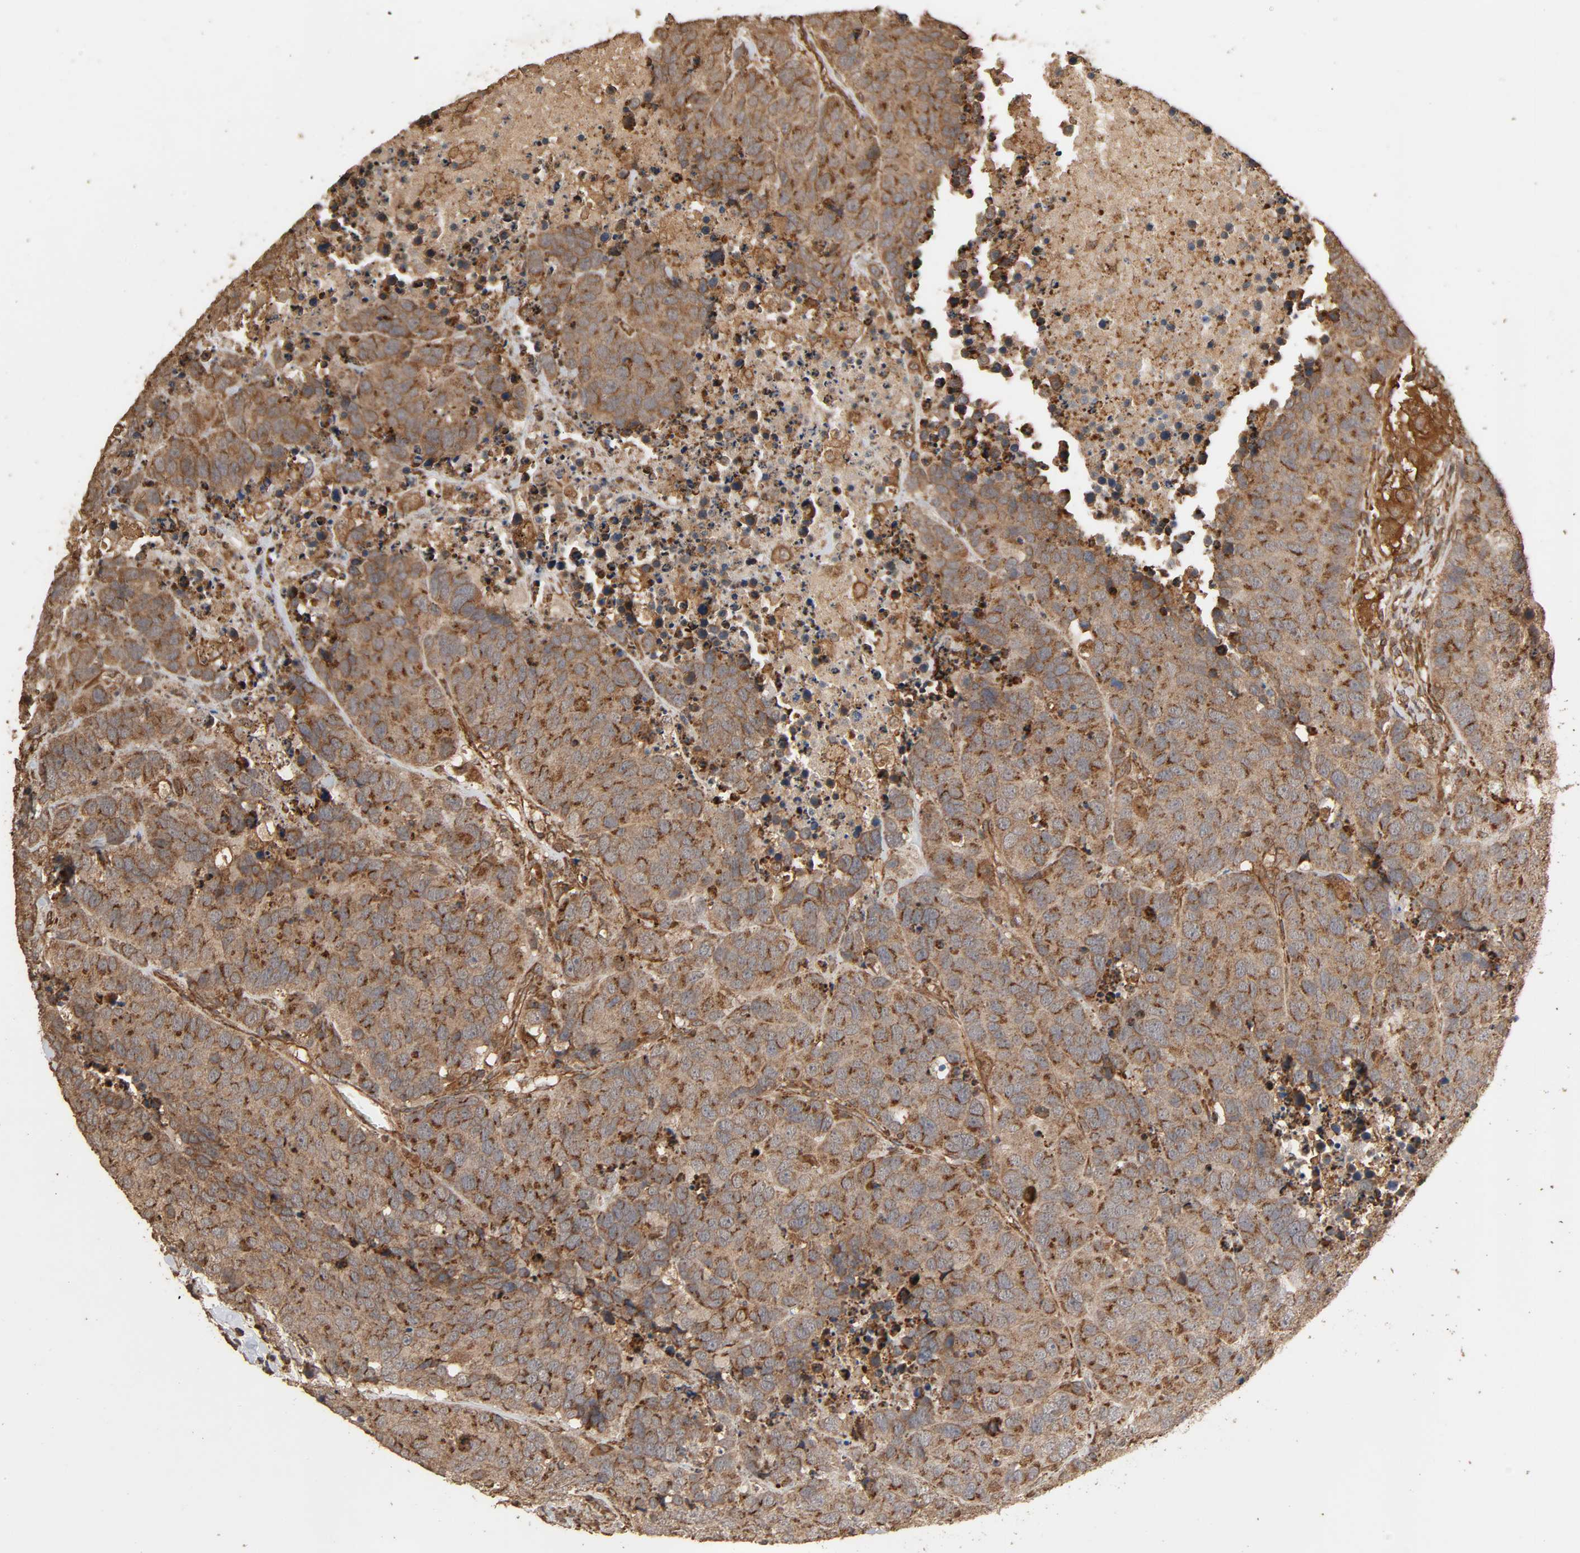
{"staining": {"intensity": "moderate", "quantity": "25%-75%", "location": "cytoplasmic/membranous"}, "tissue": "carcinoid", "cell_type": "Tumor cells", "image_type": "cancer", "snomed": [{"axis": "morphology", "description": "Carcinoid, malignant, NOS"}, {"axis": "topography", "description": "Lung"}], "caption": "DAB immunohistochemical staining of carcinoid reveals moderate cytoplasmic/membranous protein expression in about 25%-75% of tumor cells. (brown staining indicates protein expression, while blue staining denotes nuclei).", "gene": "RPS6KA6", "patient": {"sex": "male", "age": 60}}